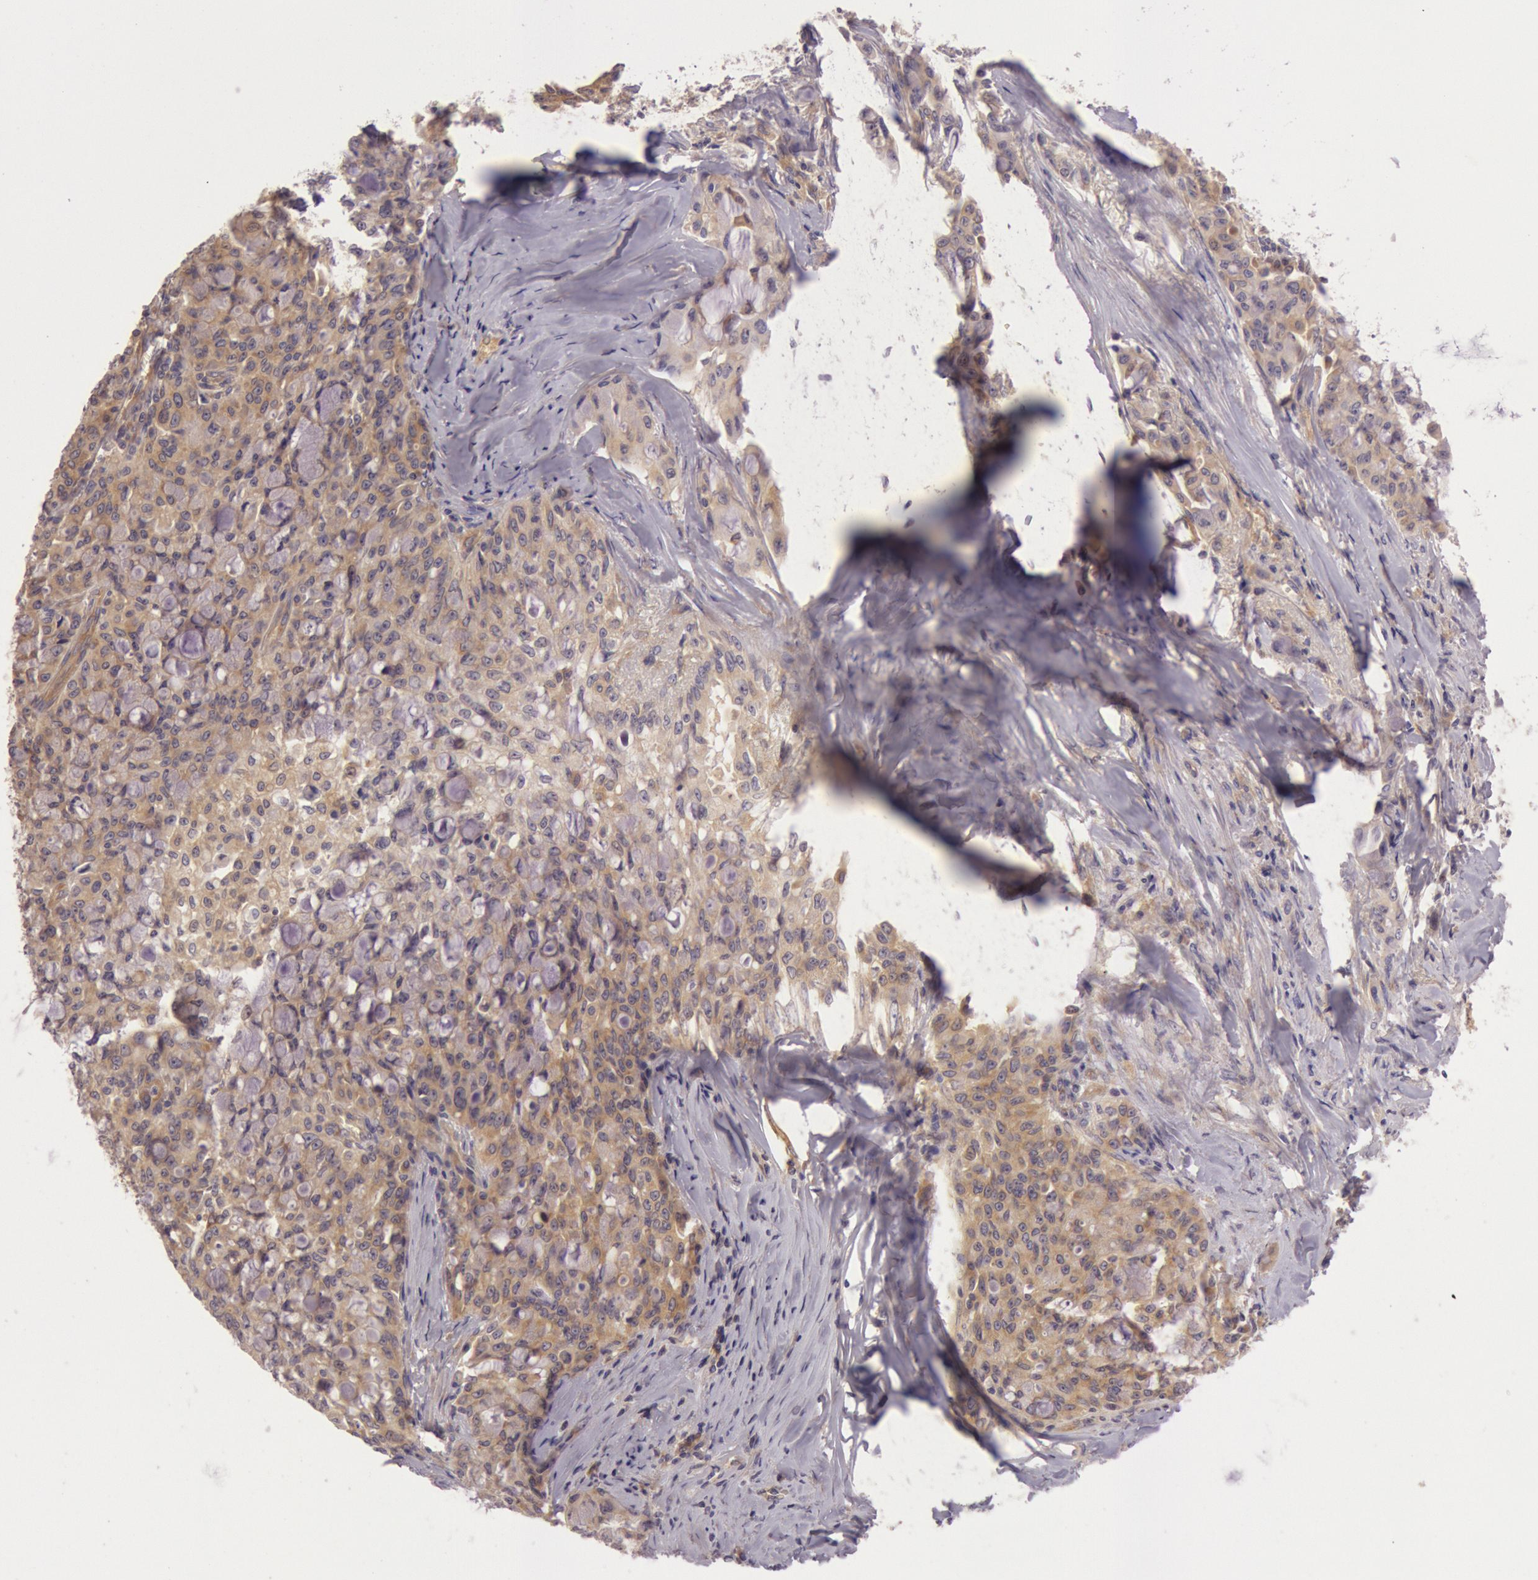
{"staining": {"intensity": "weak", "quantity": ">75%", "location": "cytoplasmic/membranous"}, "tissue": "lung cancer", "cell_type": "Tumor cells", "image_type": "cancer", "snomed": [{"axis": "morphology", "description": "Adenocarcinoma, NOS"}, {"axis": "topography", "description": "Lung"}], "caption": "This micrograph reveals lung adenocarcinoma stained with IHC to label a protein in brown. The cytoplasmic/membranous of tumor cells show weak positivity for the protein. Nuclei are counter-stained blue.", "gene": "CHUK", "patient": {"sex": "female", "age": 44}}